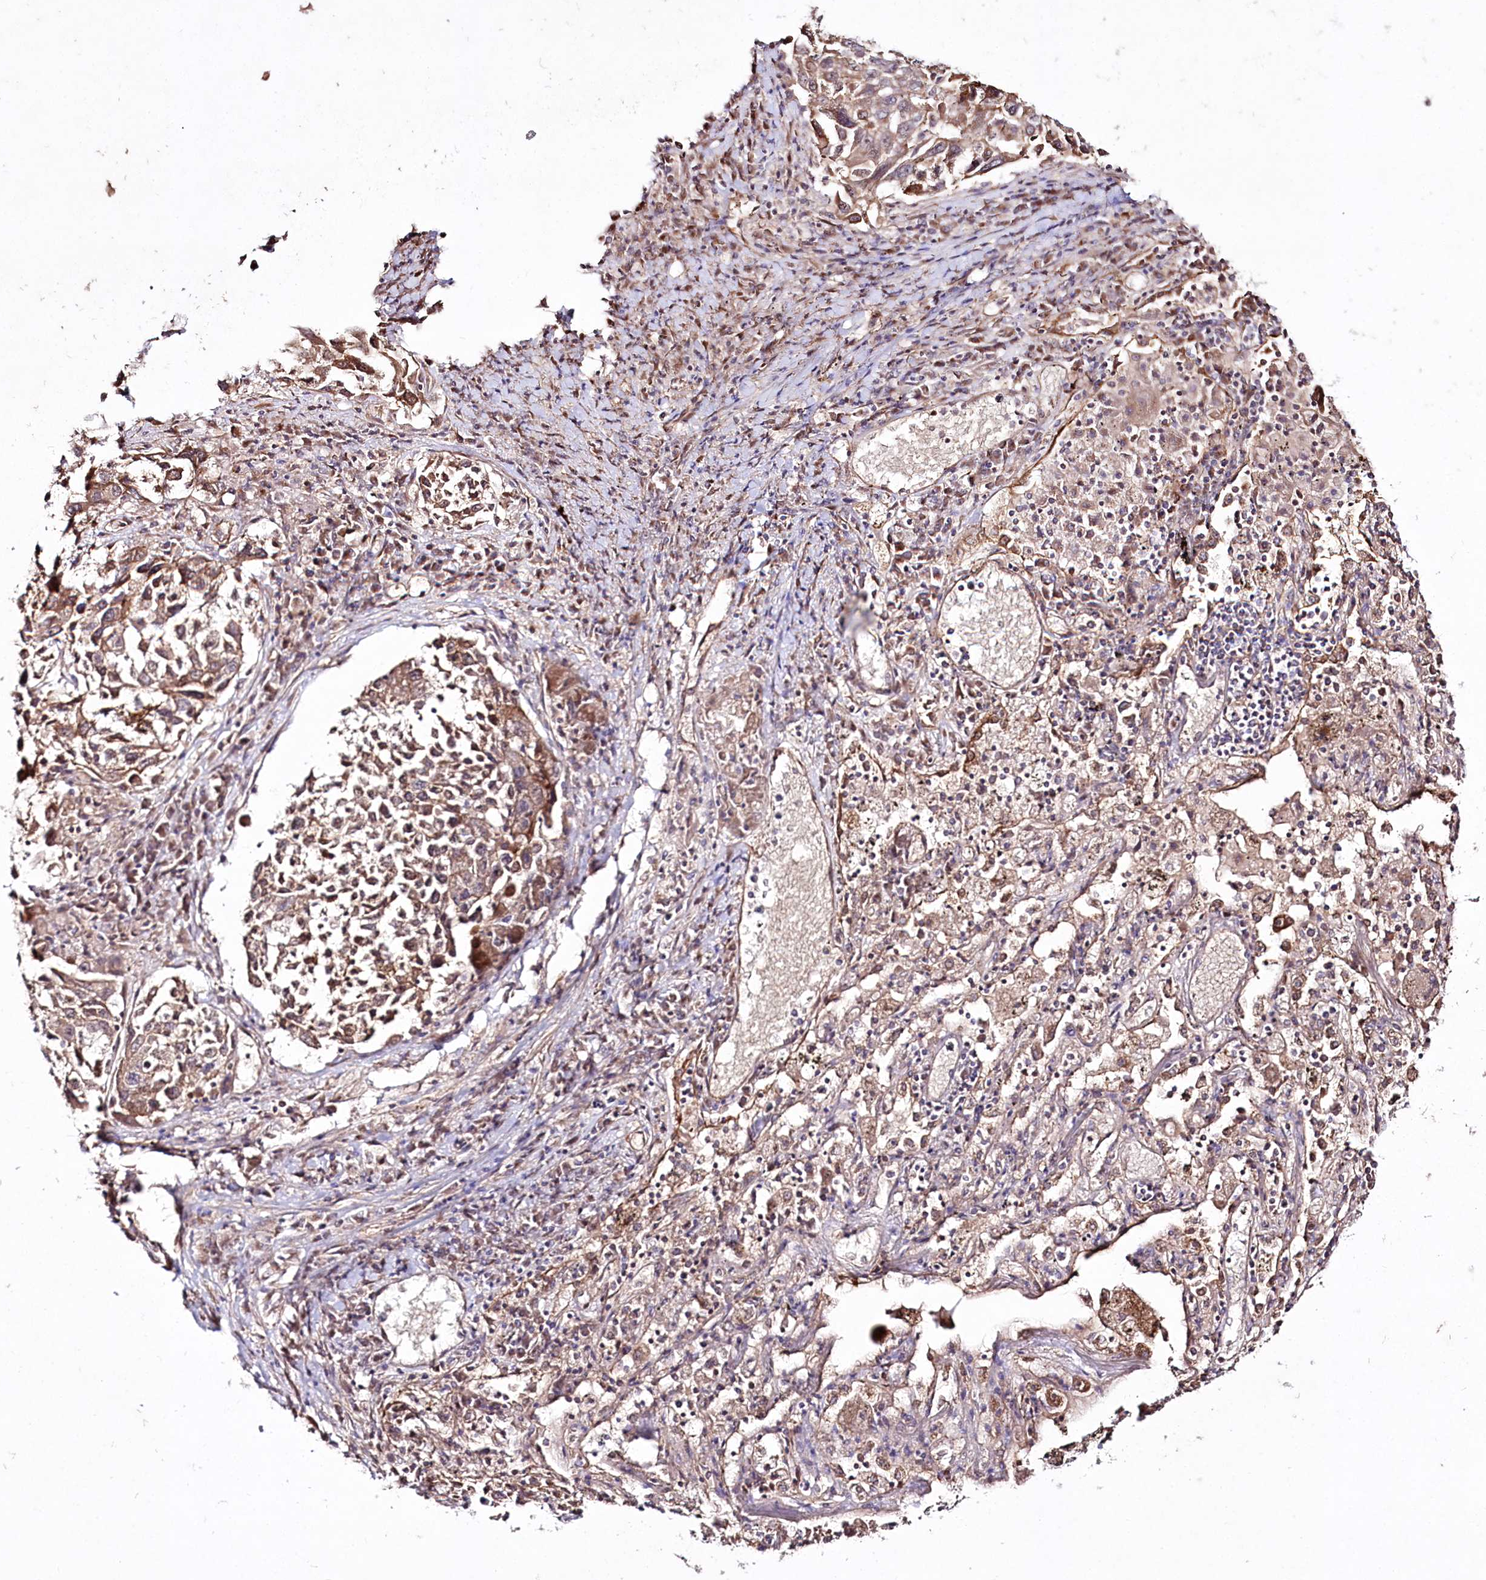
{"staining": {"intensity": "moderate", "quantity": ">75%", "location": "cytoplasmic/membranous"}, "tissue": "lung cancer", "cell_type": "Tumor cells", "image_type": "cancer", "snomed": [{"axis": "morphology", "description": "Squamous cell carcinoma, NOS"}, {"axis": "topography", "description": "Lung"}], "caption": "IHC histopathology image of human lung cancer stained for a protein (brown), which reveals medium levels of moderate cytoplasmic/membranous expression in about >75% of tumor cells.", "gene": "REXO2", "patient": {"sex": "male", "age": 65}}